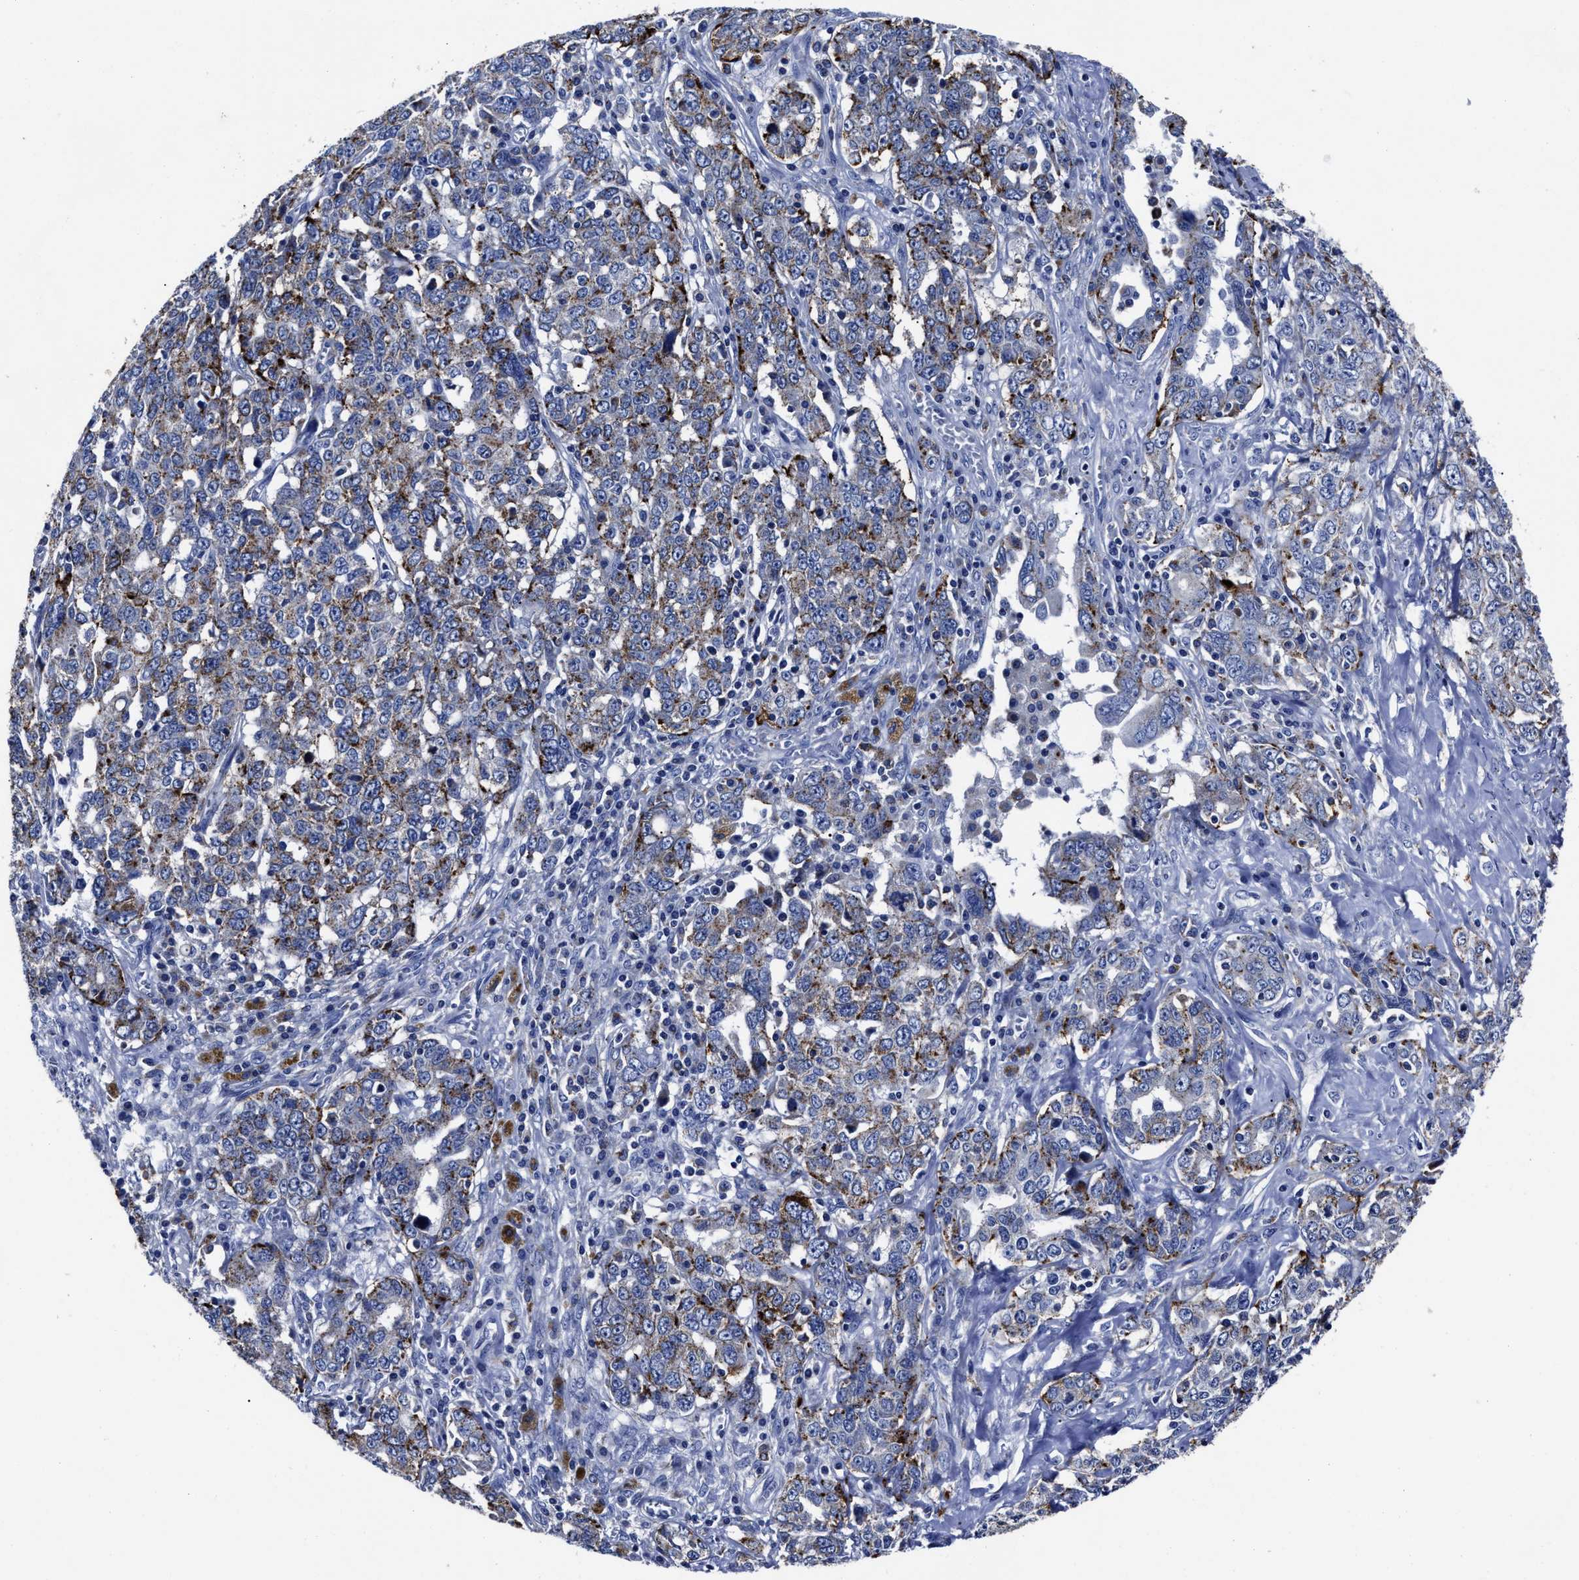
{"staining": {"intensity": "strong", "quantity": "<25%", "location": "cytoplasmic/membranous"}, "tissue": "ovarian cancer", "cell_type": "Tumor cells", "image_type": "cancer", "snomed": [{"axis": "morphology", "description": "Carcinoma, endometroid"}, {"axis": "topography", "description": "Ovary"}], "caption": "Immunohistochemistry histopathology image of neoplastic tissue: human ovarian endometroid carcinoma stained using immunohistochemistry (IHC) exhibits medium levels of strong protein expression localized specifically in the cytoplasmic/membranous of tumor cells, appearing as a cytoplasmic/membranous brown color.", "gene": "LAMTOR4", "patient": {"sex": "female", "age": 62}}